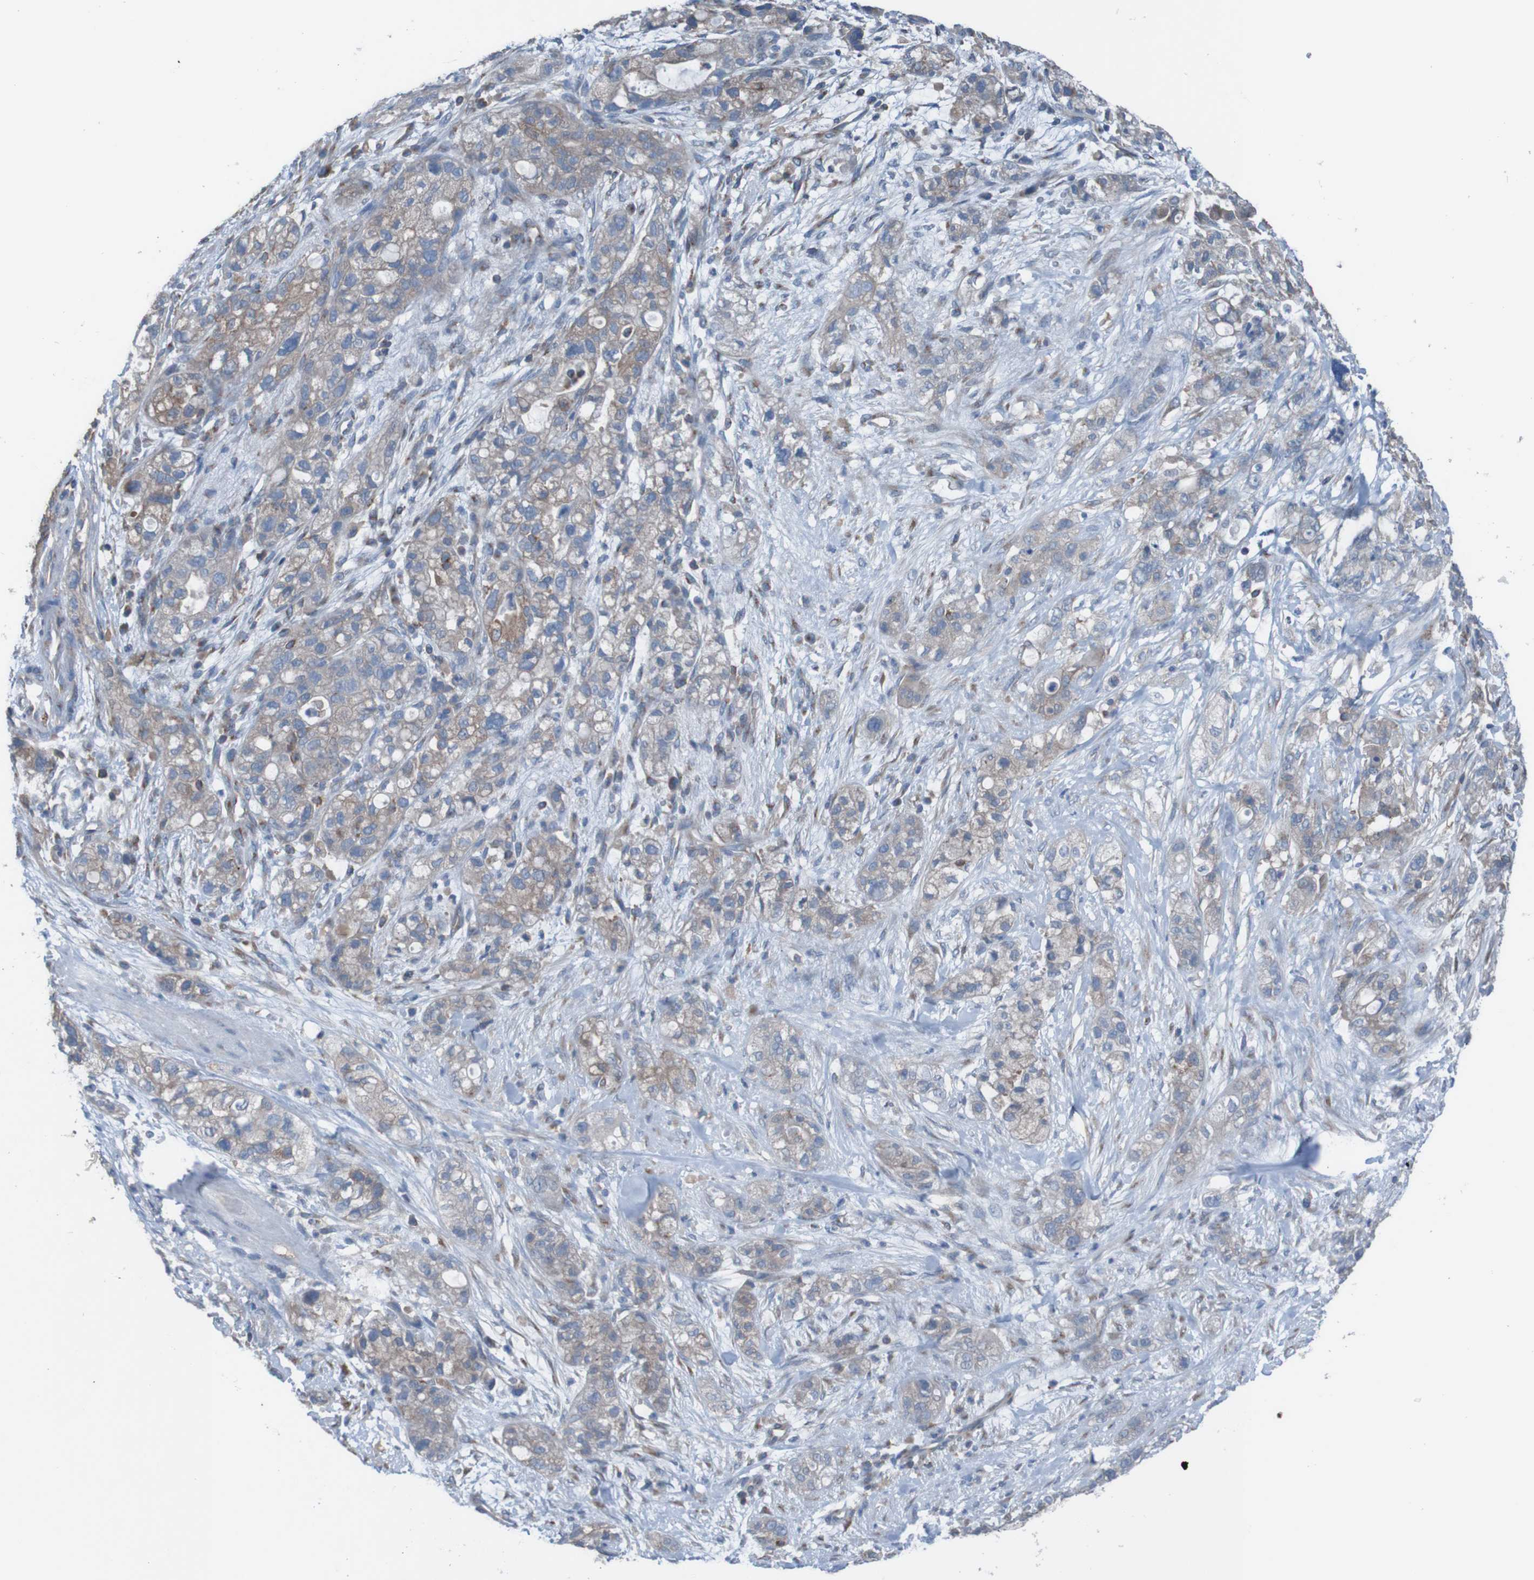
{"staining": {"intensity": "moderate", "quantity": "<25%", "location": "cytoplasmic/membranous"}, "tissue": "pancreatic cancer", "cell_type": "Tumor cells", "image_type": "cancer", "snomed": [{"axis": "morphology", "description": "Adenocarcinoma, NOS"}, {"axis": "topography", "description": "Pancreas"}], "caption": "Human pancreatic cancer stained with a protein marker demonstrates moderate staining in tumor cells.", "gene": "MINAR1", "patient": {"sex": "female", "age": 78}}